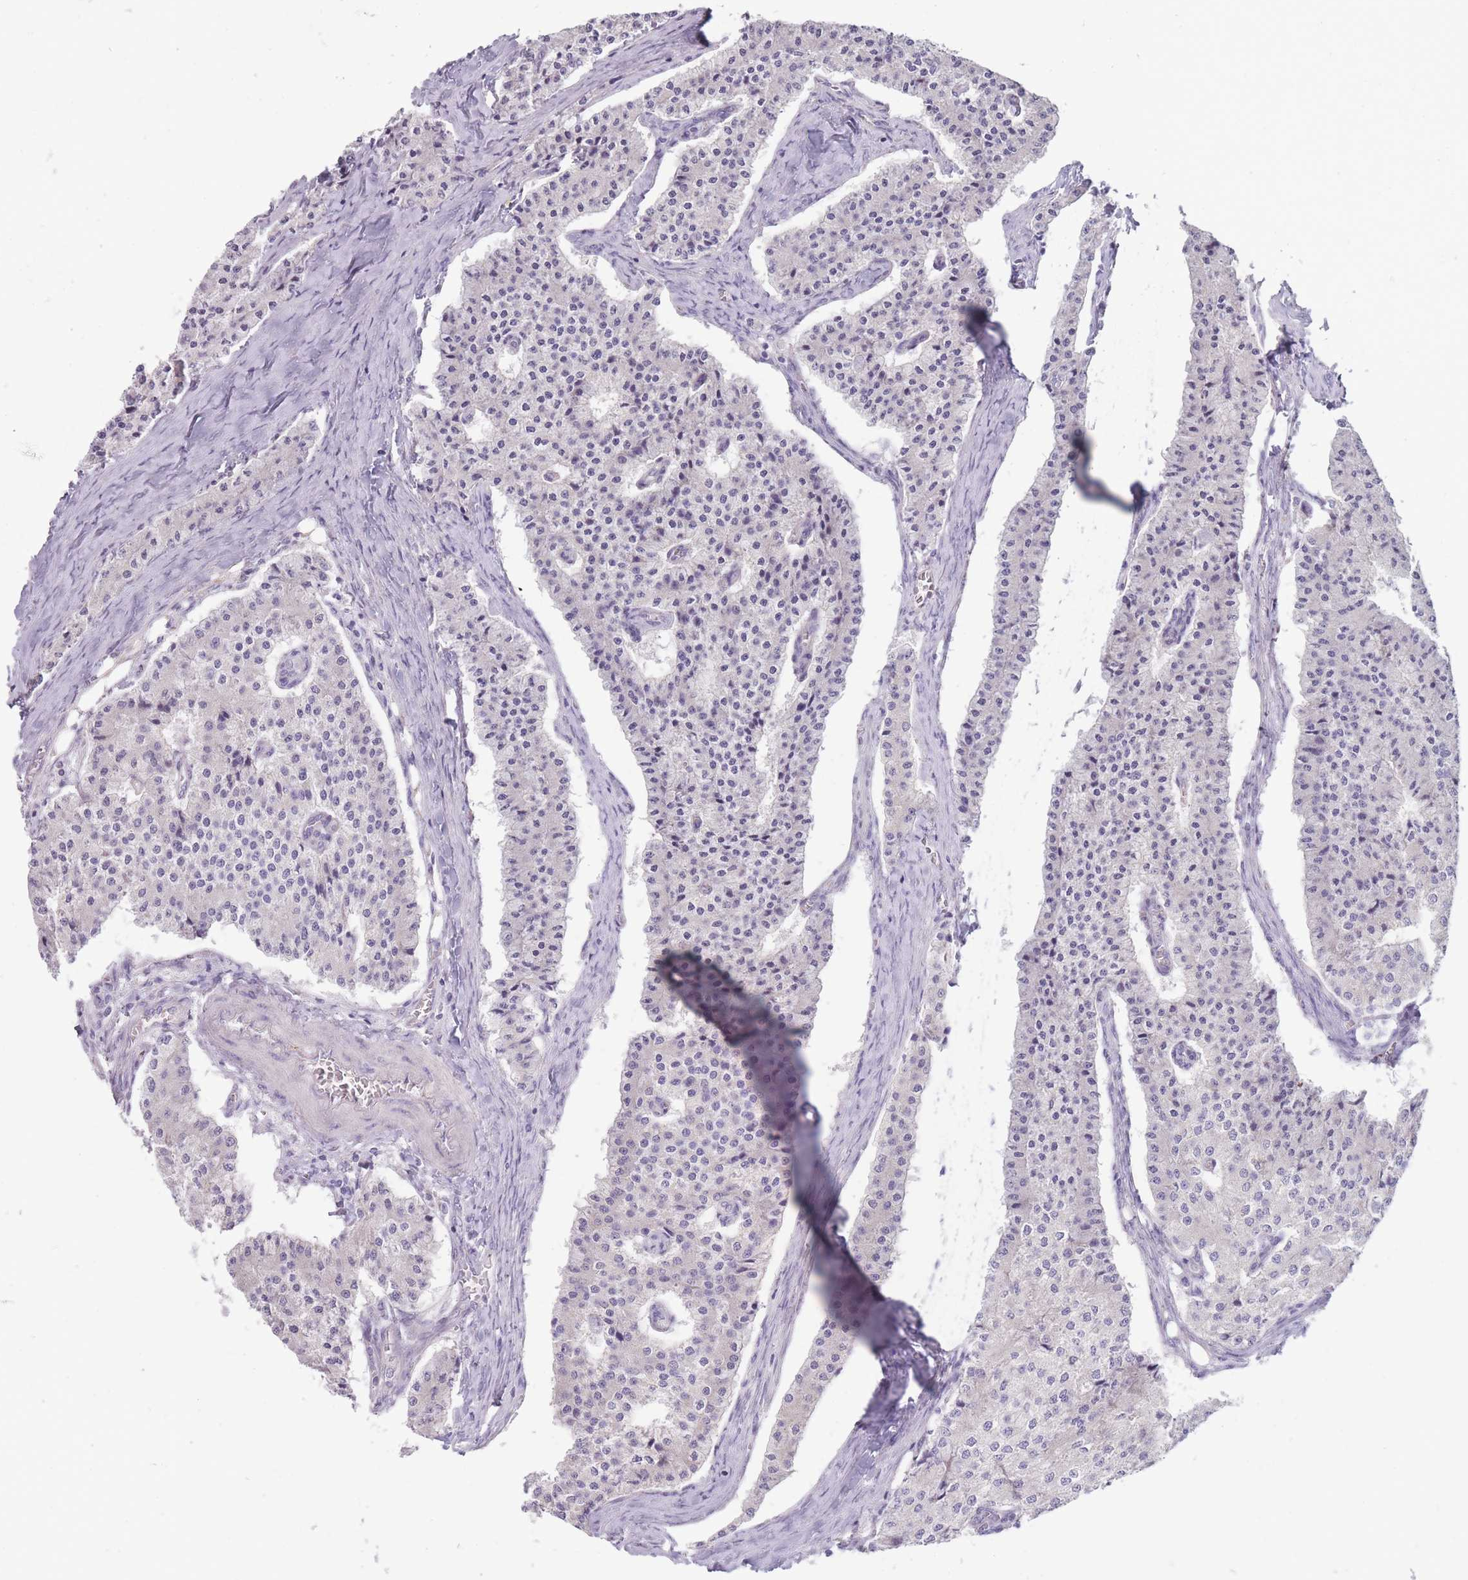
{"staining": {"intensity": "negative", "quantity": "none", "location": "none"}, "tissue": "carcinoid", "cell_type": "Tumor cells", "image_type": "cancer", "snomed": [{"axis": "morphology", "description": "Carcinoid, malignant, NOS"}, {"axis": "topography", "description": "Colon"}], "caption": "Tumor cells show no significant expression in carcinoid.", "gene": "ERICH4", "patient": {"sex": "female", "age": 52}}